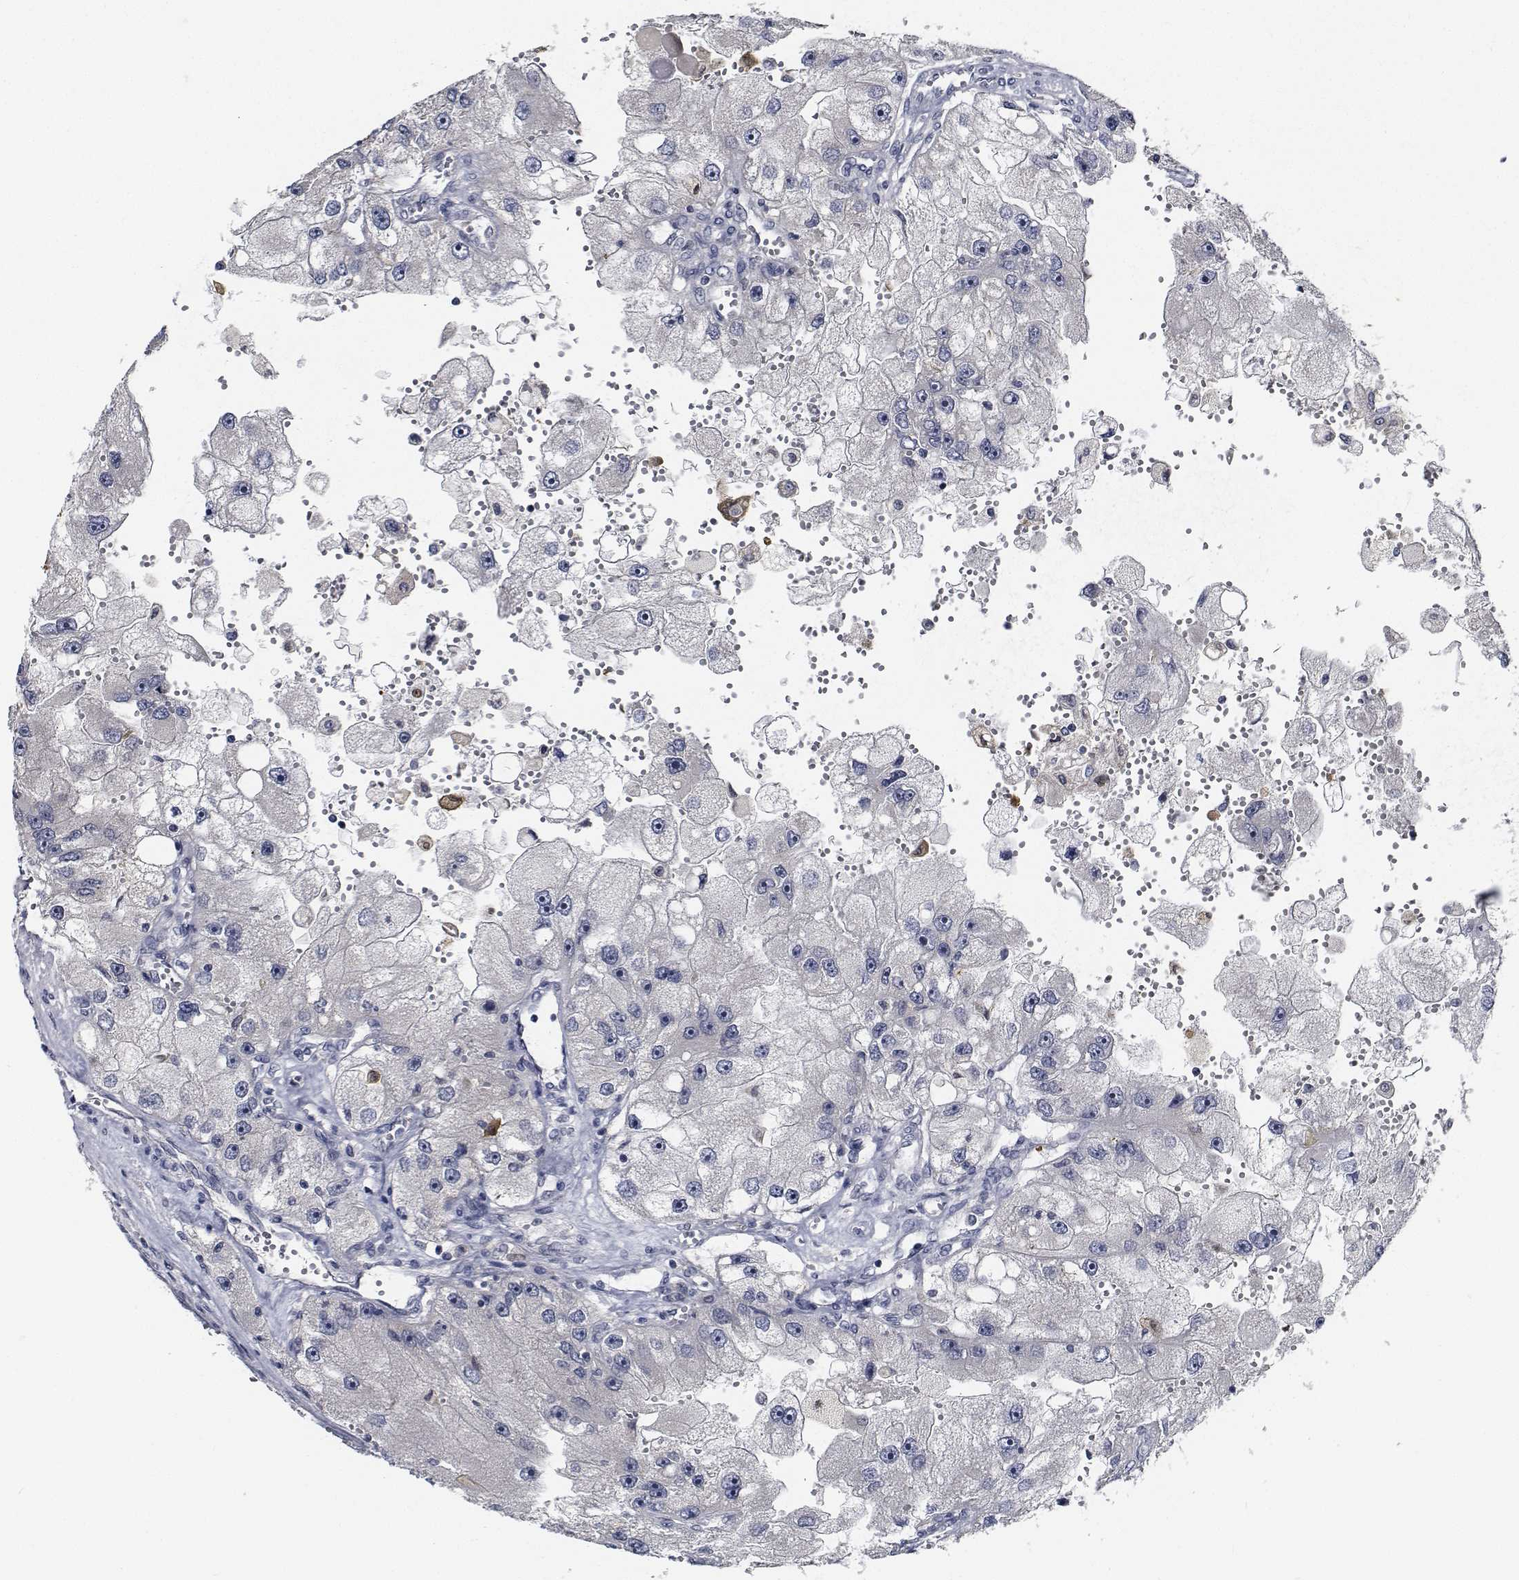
{"staining": {"intensity": "negative", "quantity": "none", "location": "none"}, "tissue": "renal cancer", "cell_type": "Tumor cells", "image_type": "cancer", "snomed": [{"axis": "morphology", "description": "Adenocarcinoma, NOS"}, {"axis": "topography", "description": "Kidney"}], "caption": "Immunohistochemistry image of neoplastic tissue: human renal adenocarcinoma stained with DAB (3,3'-diaminobenzidine) shows no significant protein expression in tumor cells.", "gene": "NVL", "patient": {"sex": "male", "age": 63}}